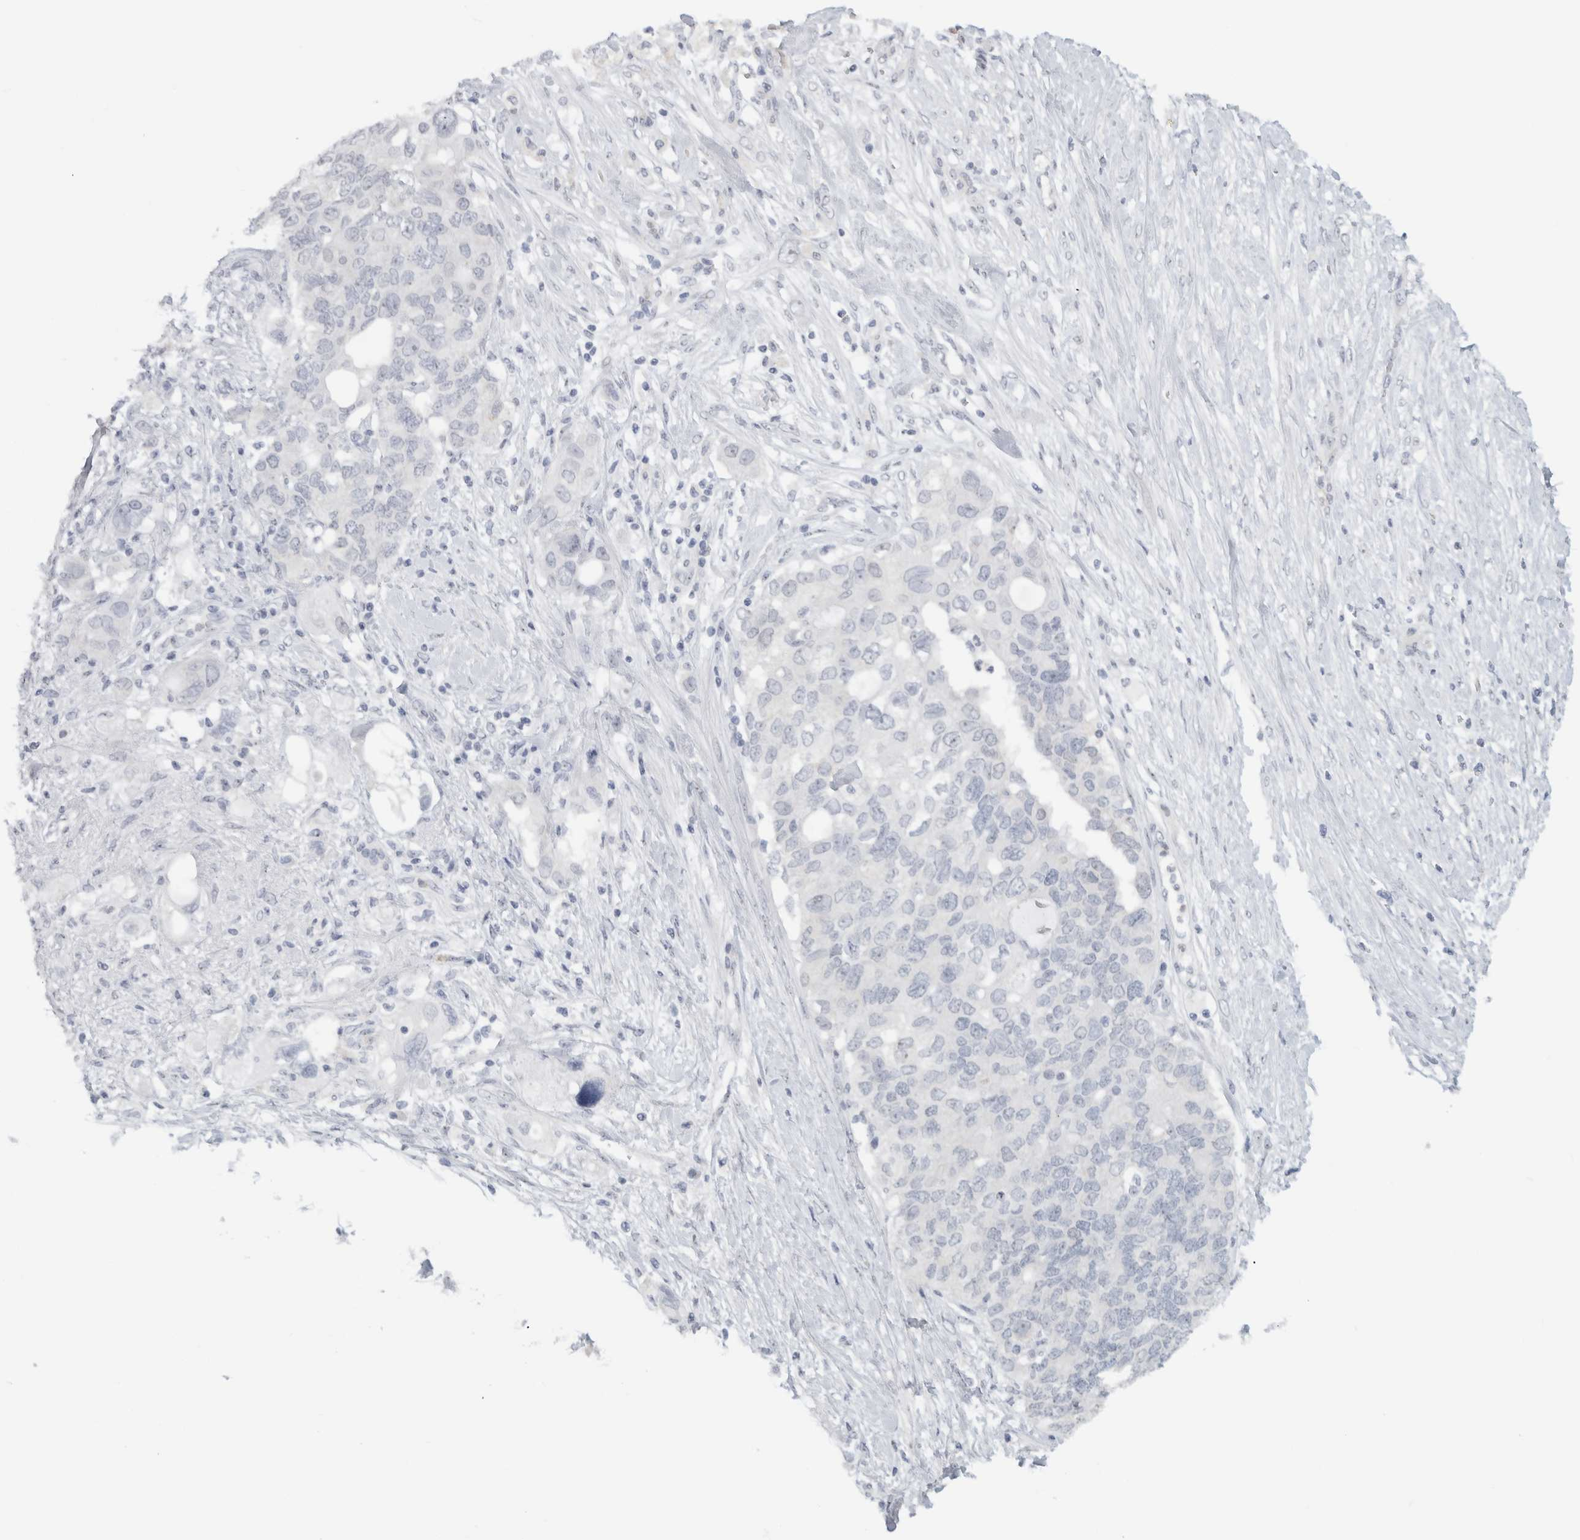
{"staining": {"intensity": "negative", "quantity": "none", "location": "none"}, "tissue": "pancreatic cancer", "cell_type": "Tumor cells", "image_type": "cancer", "snomed": [{"axis": "morphology", "description": "Adenocarcinoma, NOS"}, {"axis": "topography", "description": "Pancreas"}], "caption": "High power microscopy histopathology image of an immunohistochemistry image of pancreatic cancer (adenocarcinoma), revealing no significant positivity in tumor cells.", "gene": "FMR1NB", "patient": {"sex": "female", "age": 56}}